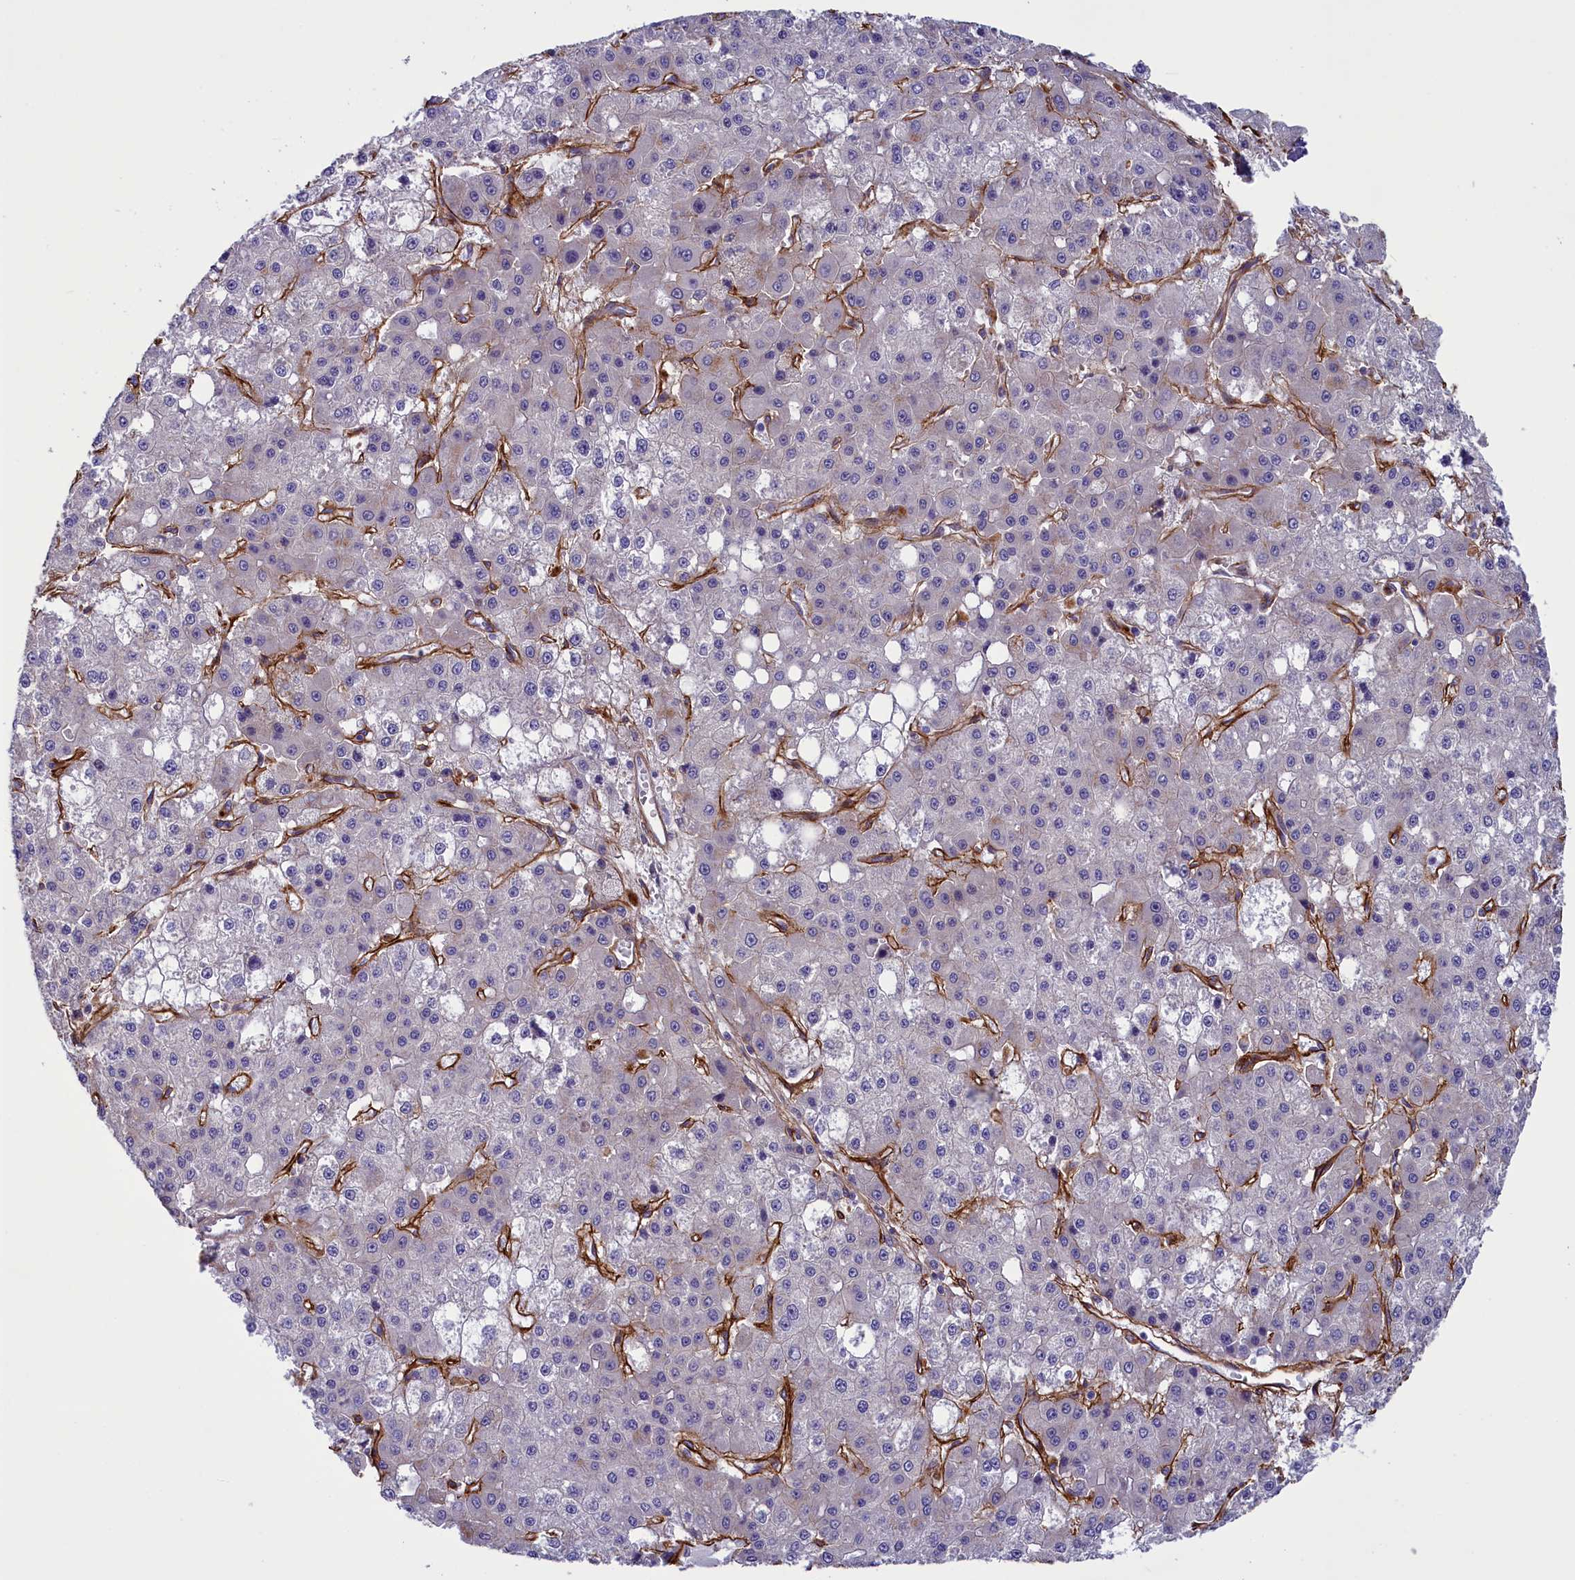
{"staining": {"intensity": "negative", "quantity": "none", "location": "none"}, "tissue": "liver cancer", "cell_type": "Tumor cells", "image_type": "cancer", "snomed": [{"axis": "morphology", "description": "Carcinoma, Hepatocellular, NOS"}, {"axis": "topography", "description": "Liver"}], "caption": "Tumor cells are negative for brown protein staining in hepatocellular carcinoma (liver).", "gene": "LOXL1", "patient": {"sex": "male", "age": 47}}